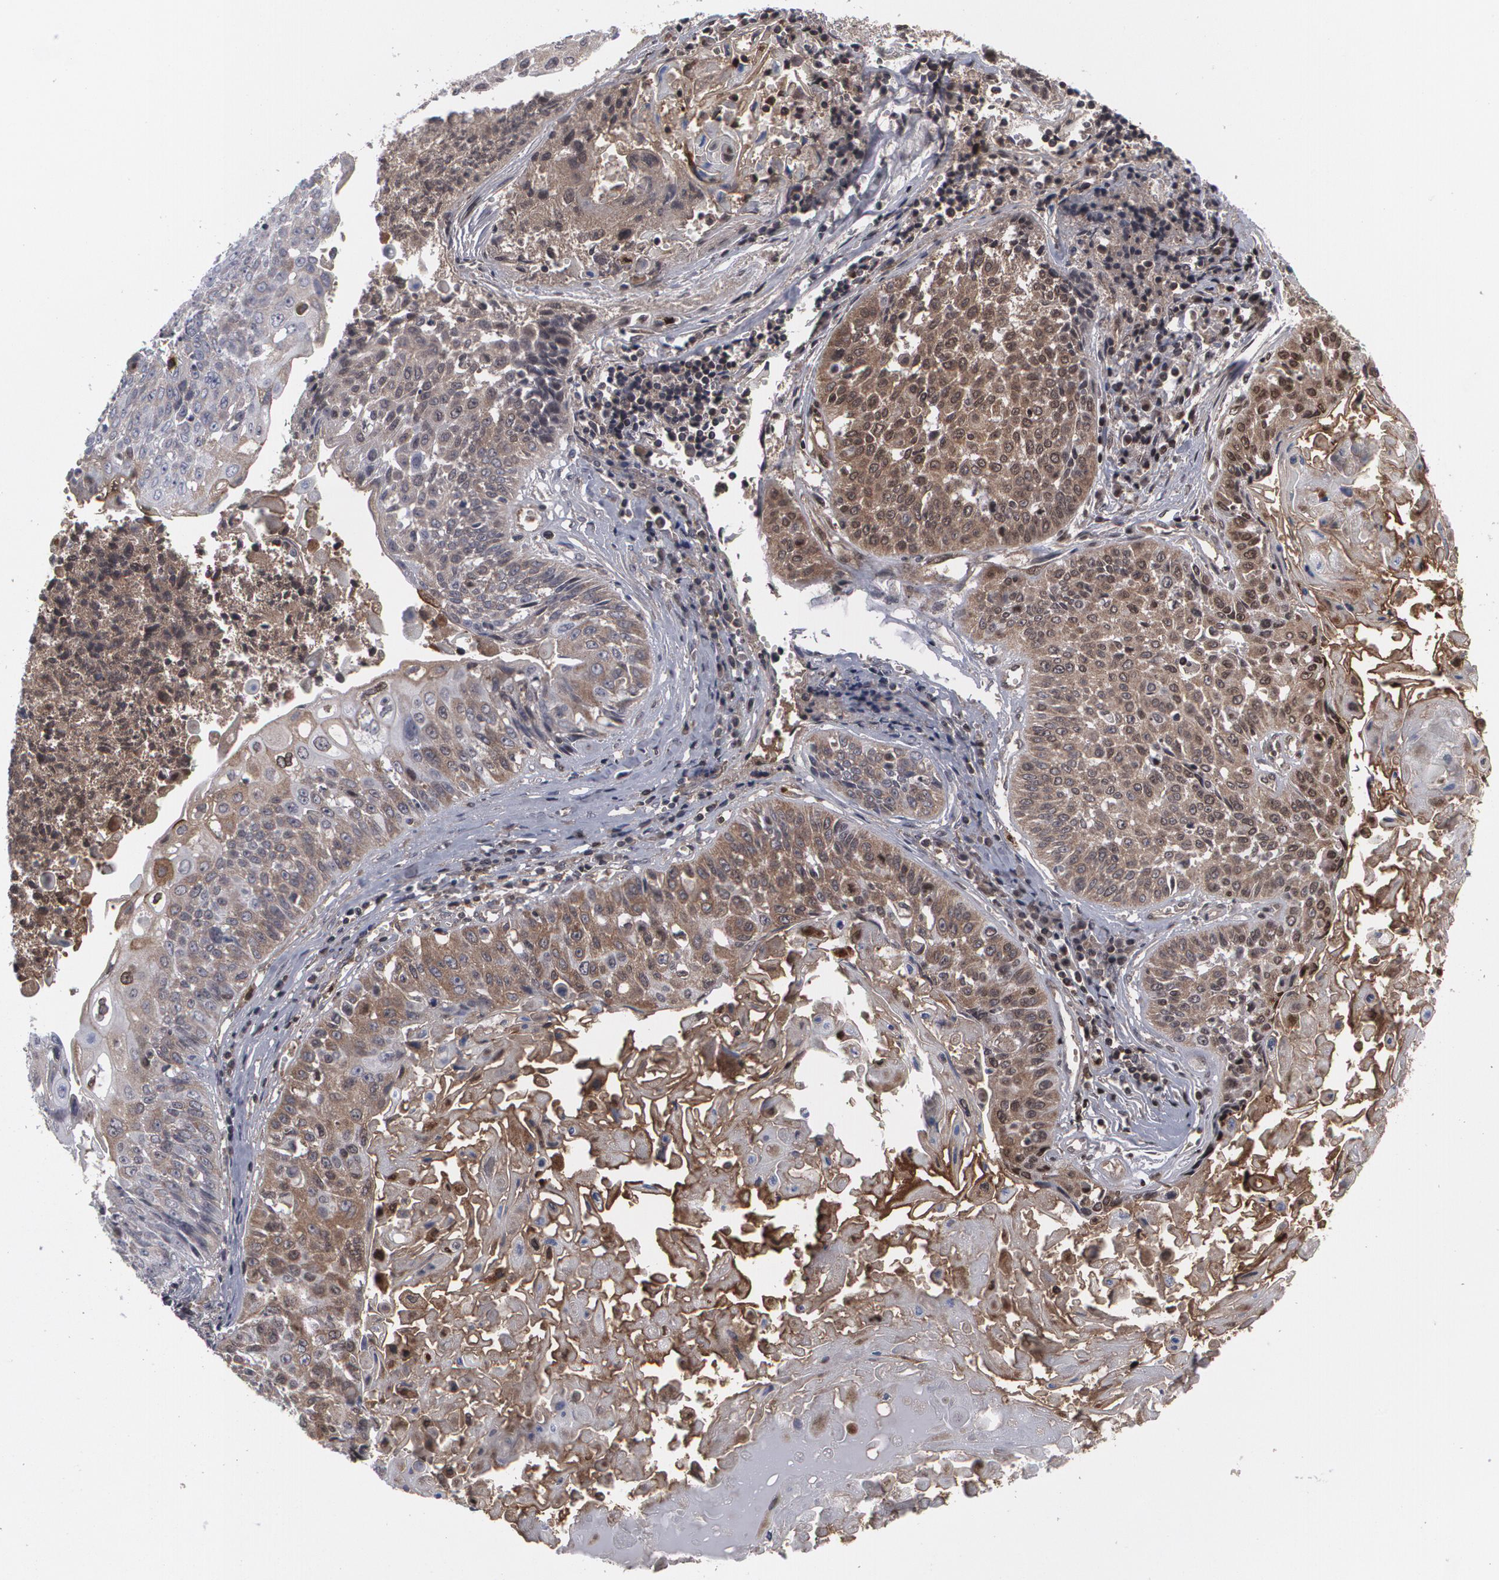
{"staining": {"intensity": "weak", "quantity": "25%-75%", "location": "cytoplasmic/membranous"}, "tissue": "lung cancer", "cell_type": "Tumor cells", "image_type": "cancer", "snomed": [{"axis": "morphology", "description": "Adenocarcinoma, NOS"}, {"axis": "topography", "description": "Lung"}], "caption": "This is an image of IHC staining of lung cancer, which shows weak expression in the cytoplasmic/membranous of tumor cells.", "gene": "LRG1", "patient": {"sex": "male", "age": 60}}